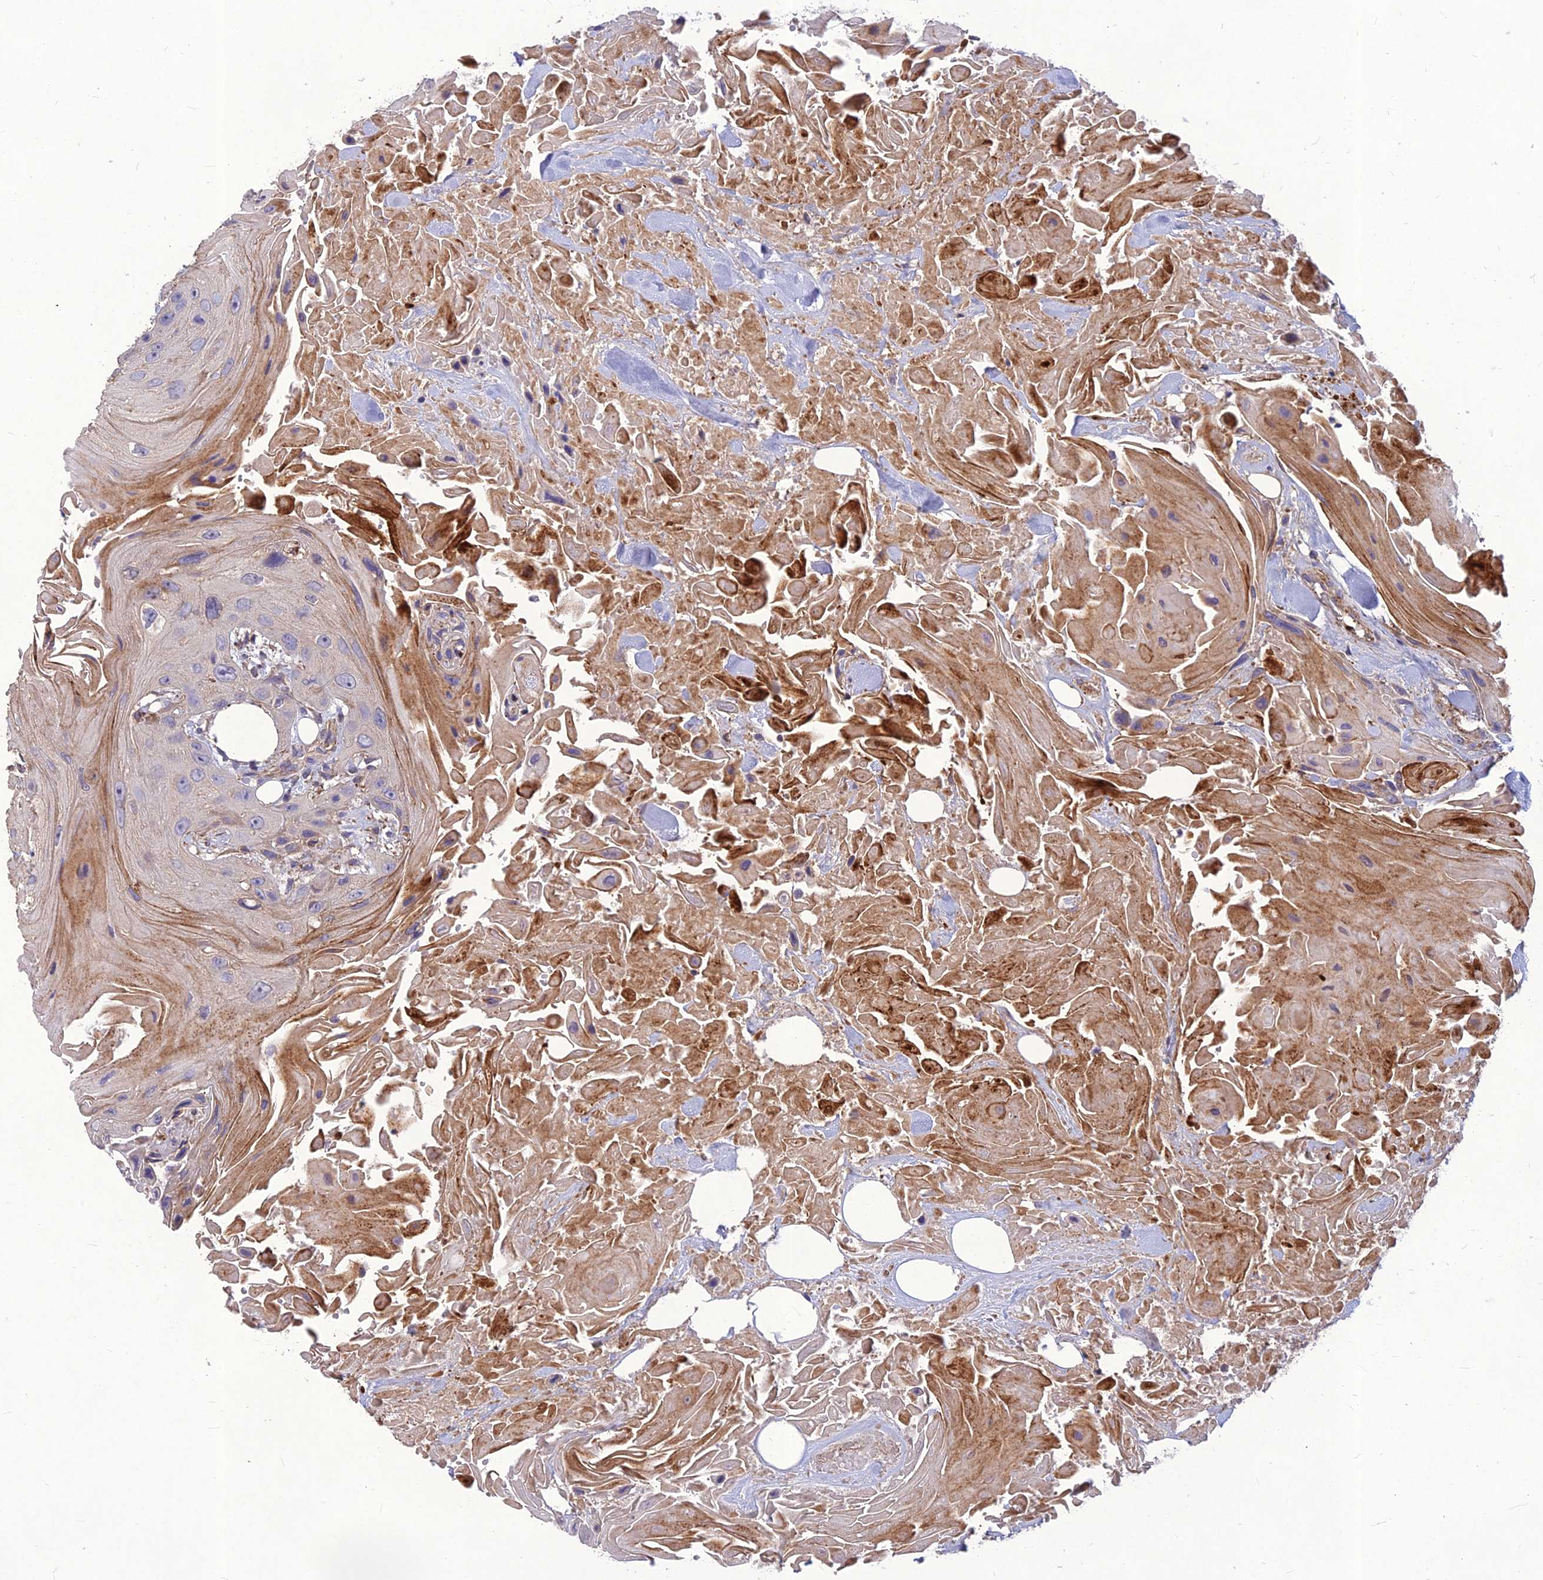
{"staining": {"intensity": "negative", "quantity": "none", "location": "none"}, "tissue": "head and neck cancer", "cell_type": "Tumor cells", "image_type": "cancer", "snomed": [{"axis": "morphology", "description": "Squamous cell carcinoma, NOS"}, {"axis": "topography", "description": "Head-Neck"}], "caption": "An immunohistochemistry (IHC) micrograph of head and neck squamous cell carcinoma is shown. There is no staining in tumor cells of head and neck squamous cell carcinoma. The staining was performed using DAB to visualize the protein expression in brown, while the nuclei were stained in blue with hematoxylin (Magnification: 20x).", "gene": "CLUH", "patient": {"sex": "male", "age": 81}}